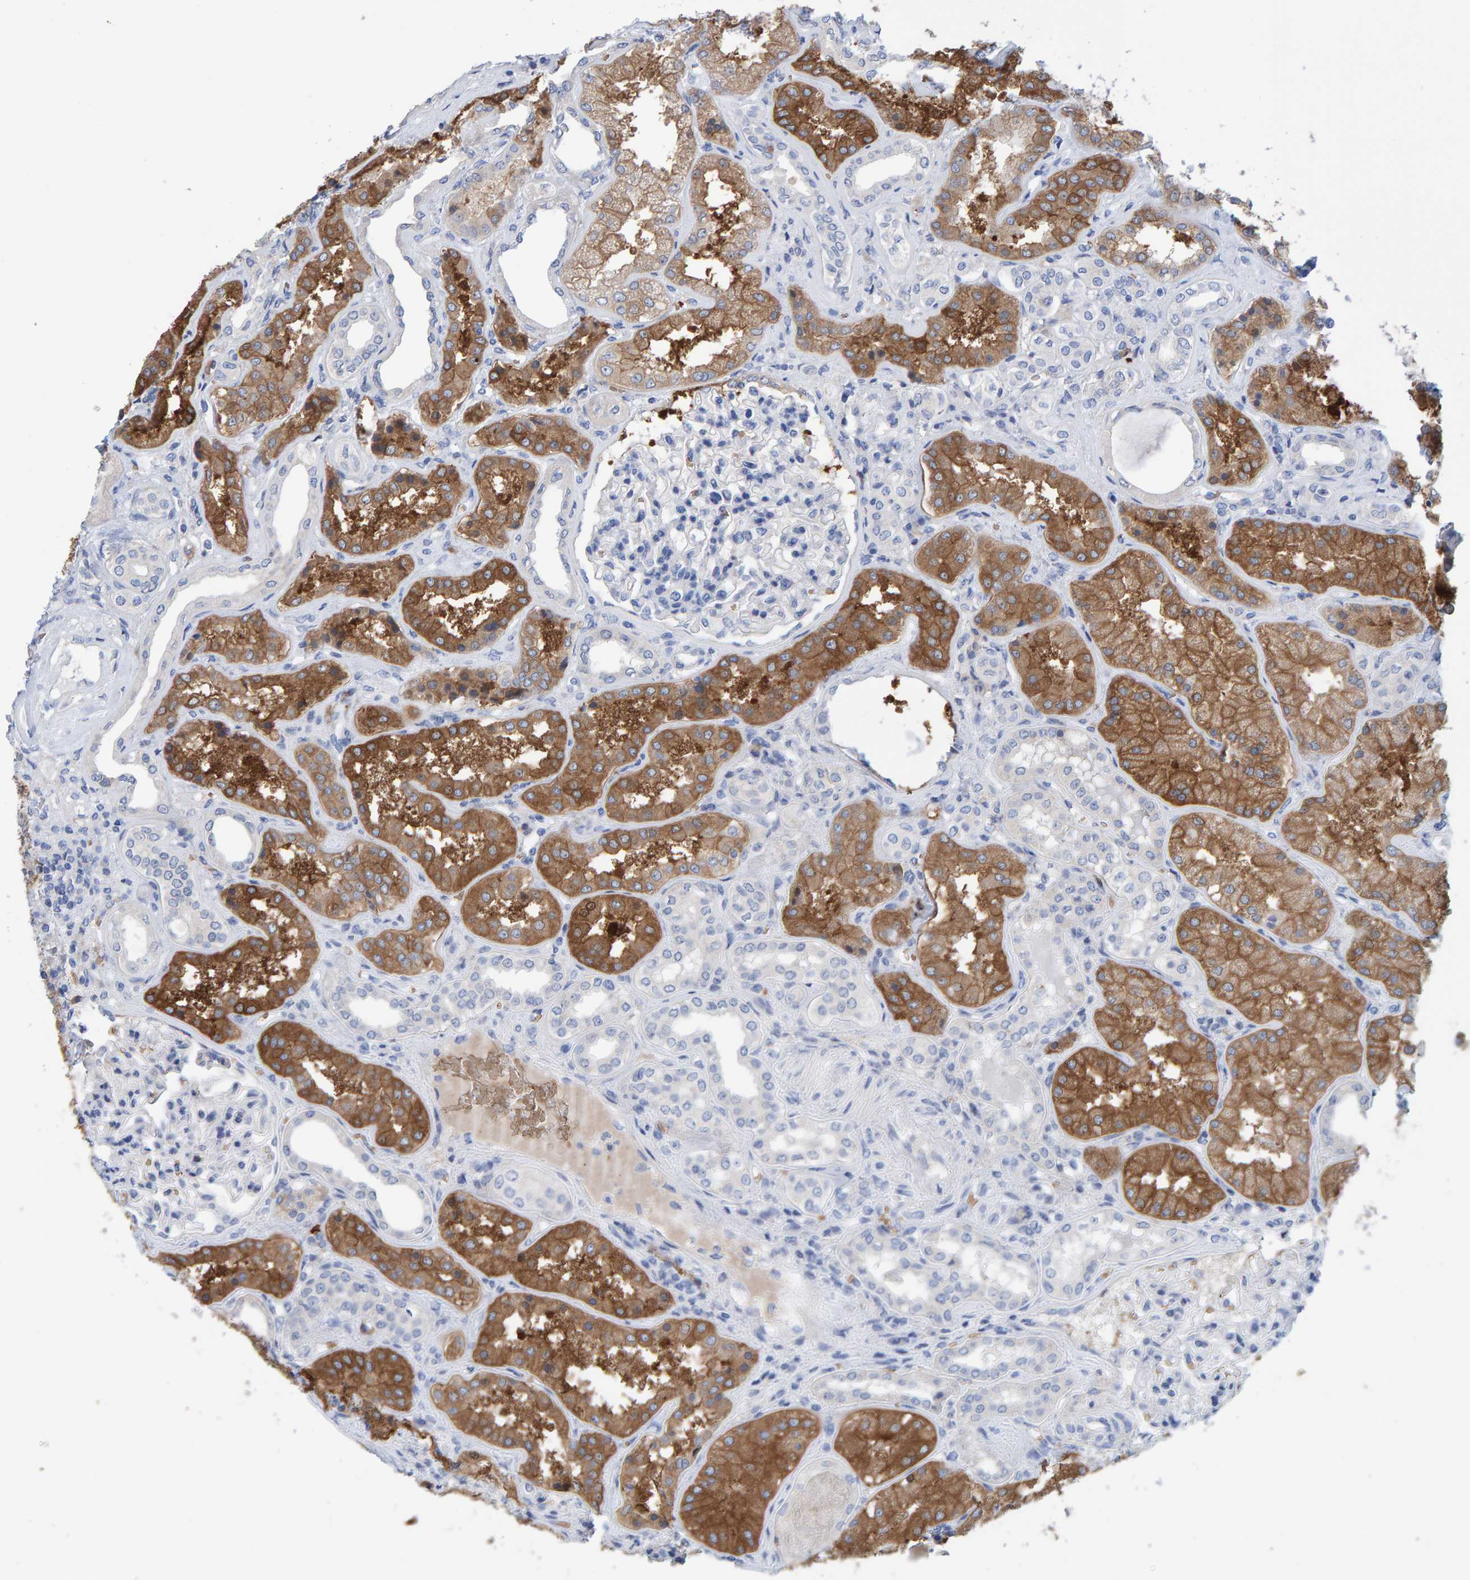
{"staining": {"intensity": "weak", "quantity": "25%-75%", "location": "cytoplasmic/membranous"}, "tissue": "kidney", "cell_type": "Cells in glomeruli", "image_type": "normal", "snomed": [{"axis": "morphology", "description": "Normal tissue, NOS"}, {"axis": "topography", "description": "Kidney"}], "caption": "This micrograph exhibits immunohistochemistry staining of benign human kidney, with low weak cytoplasmic/membranous staining in about 25%-75% of cells in glomeruli.", "gene": "VPS9D1", "patient": {"sex": "female", "age": 56}}